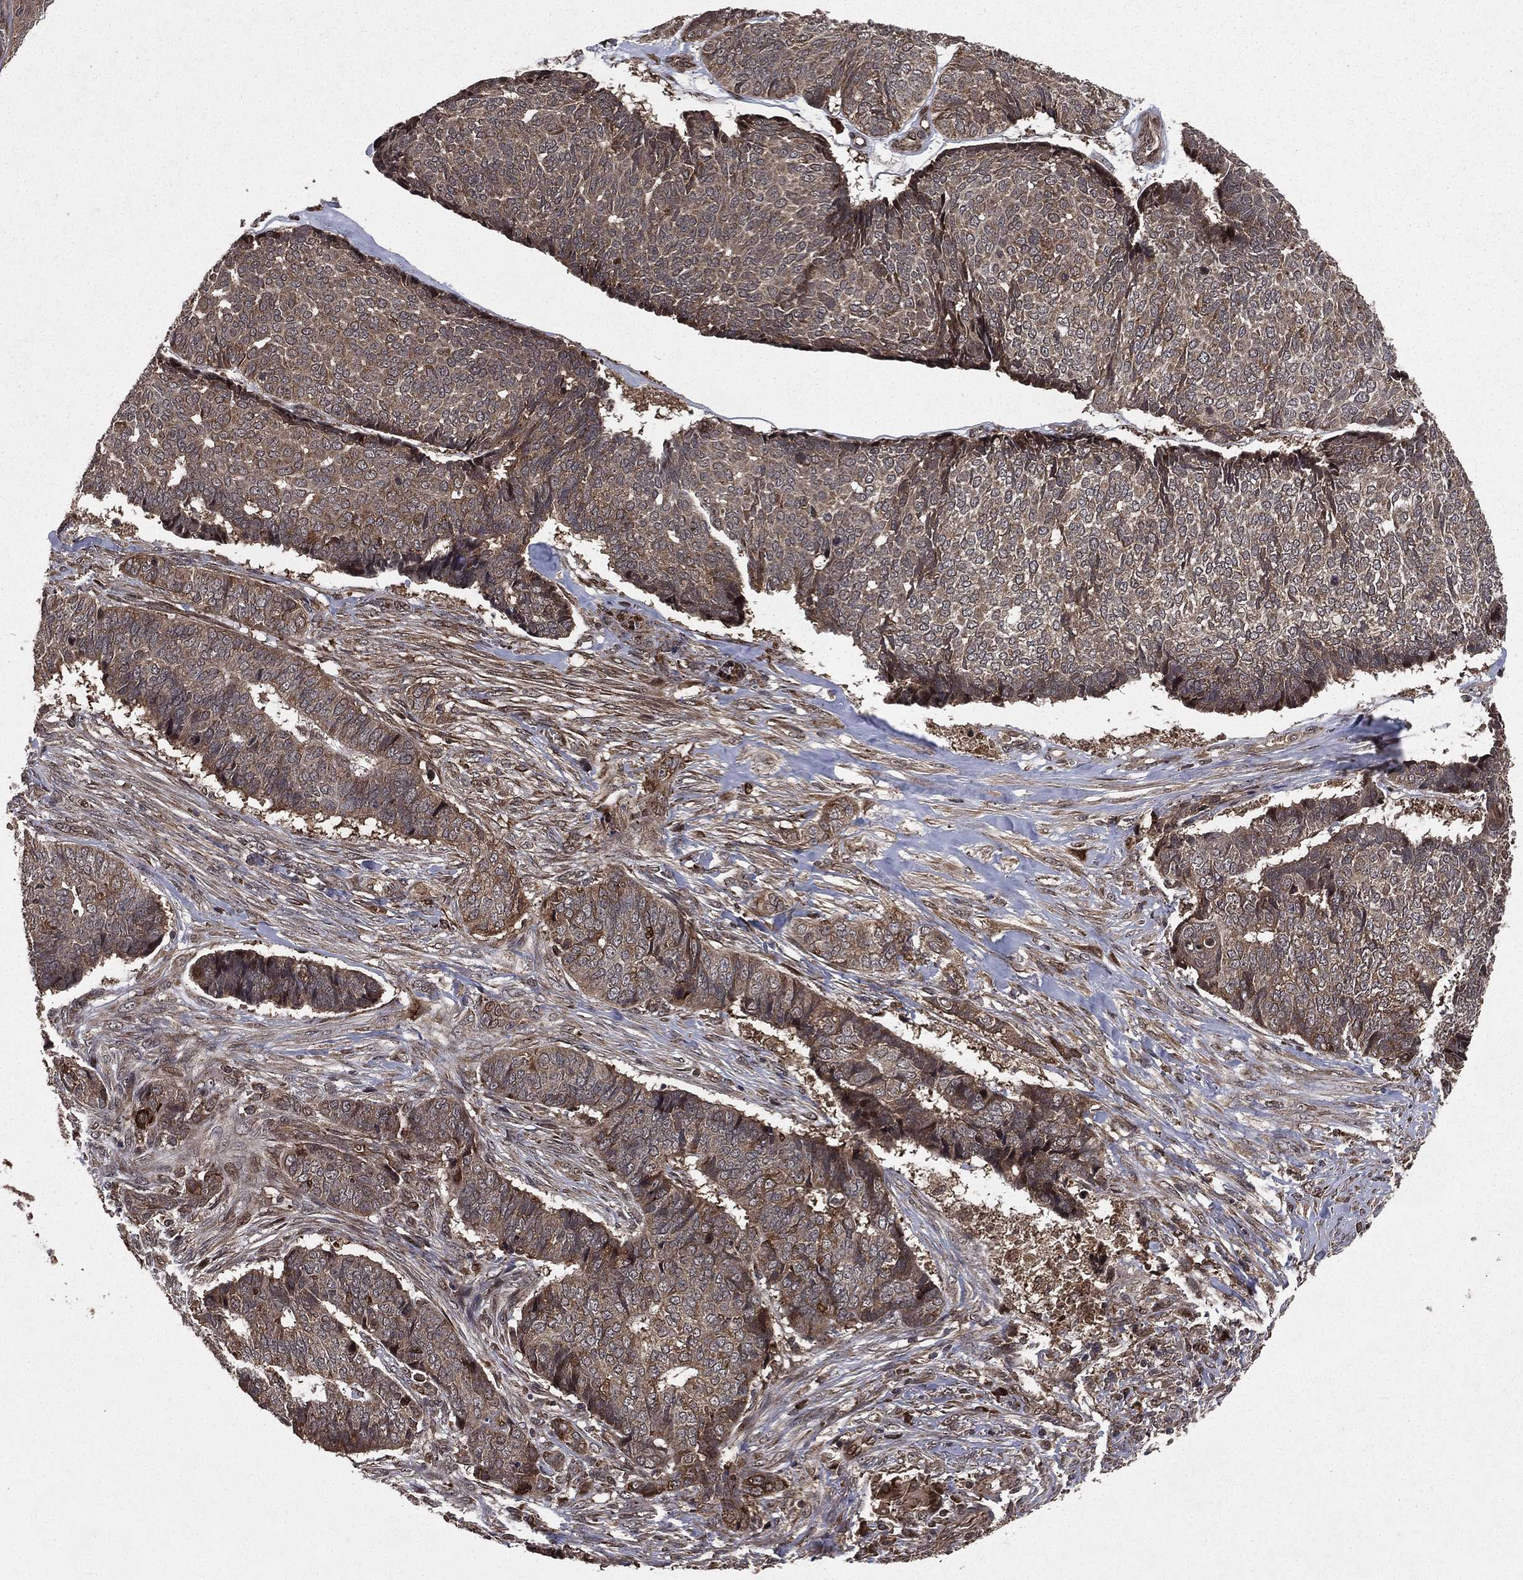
{"staining": {"intensity": "weak", "quantity": ">75%", "location": "cytoplasmic/membranous"}, "tissue": "skin cancer", "cell_type": "Tumor cells", "image_type": "cancer", "snomed": [{"axis": "morphology", "description": "Basal cell carcinoma"}, {"axis": "topography", "description": "Skin"}], "caption": "Skin cancer stained with immunohistochemistry demonstrates weak cytoplasmic/membranous staining in approximately >75% of tumor cells. Using DAB (brown) and hematoxylin (blue) stains, captured at high magnification using brightfield microscopy.", "gene": "LENG8", "patient": {"sex": "male", "age": 86}}